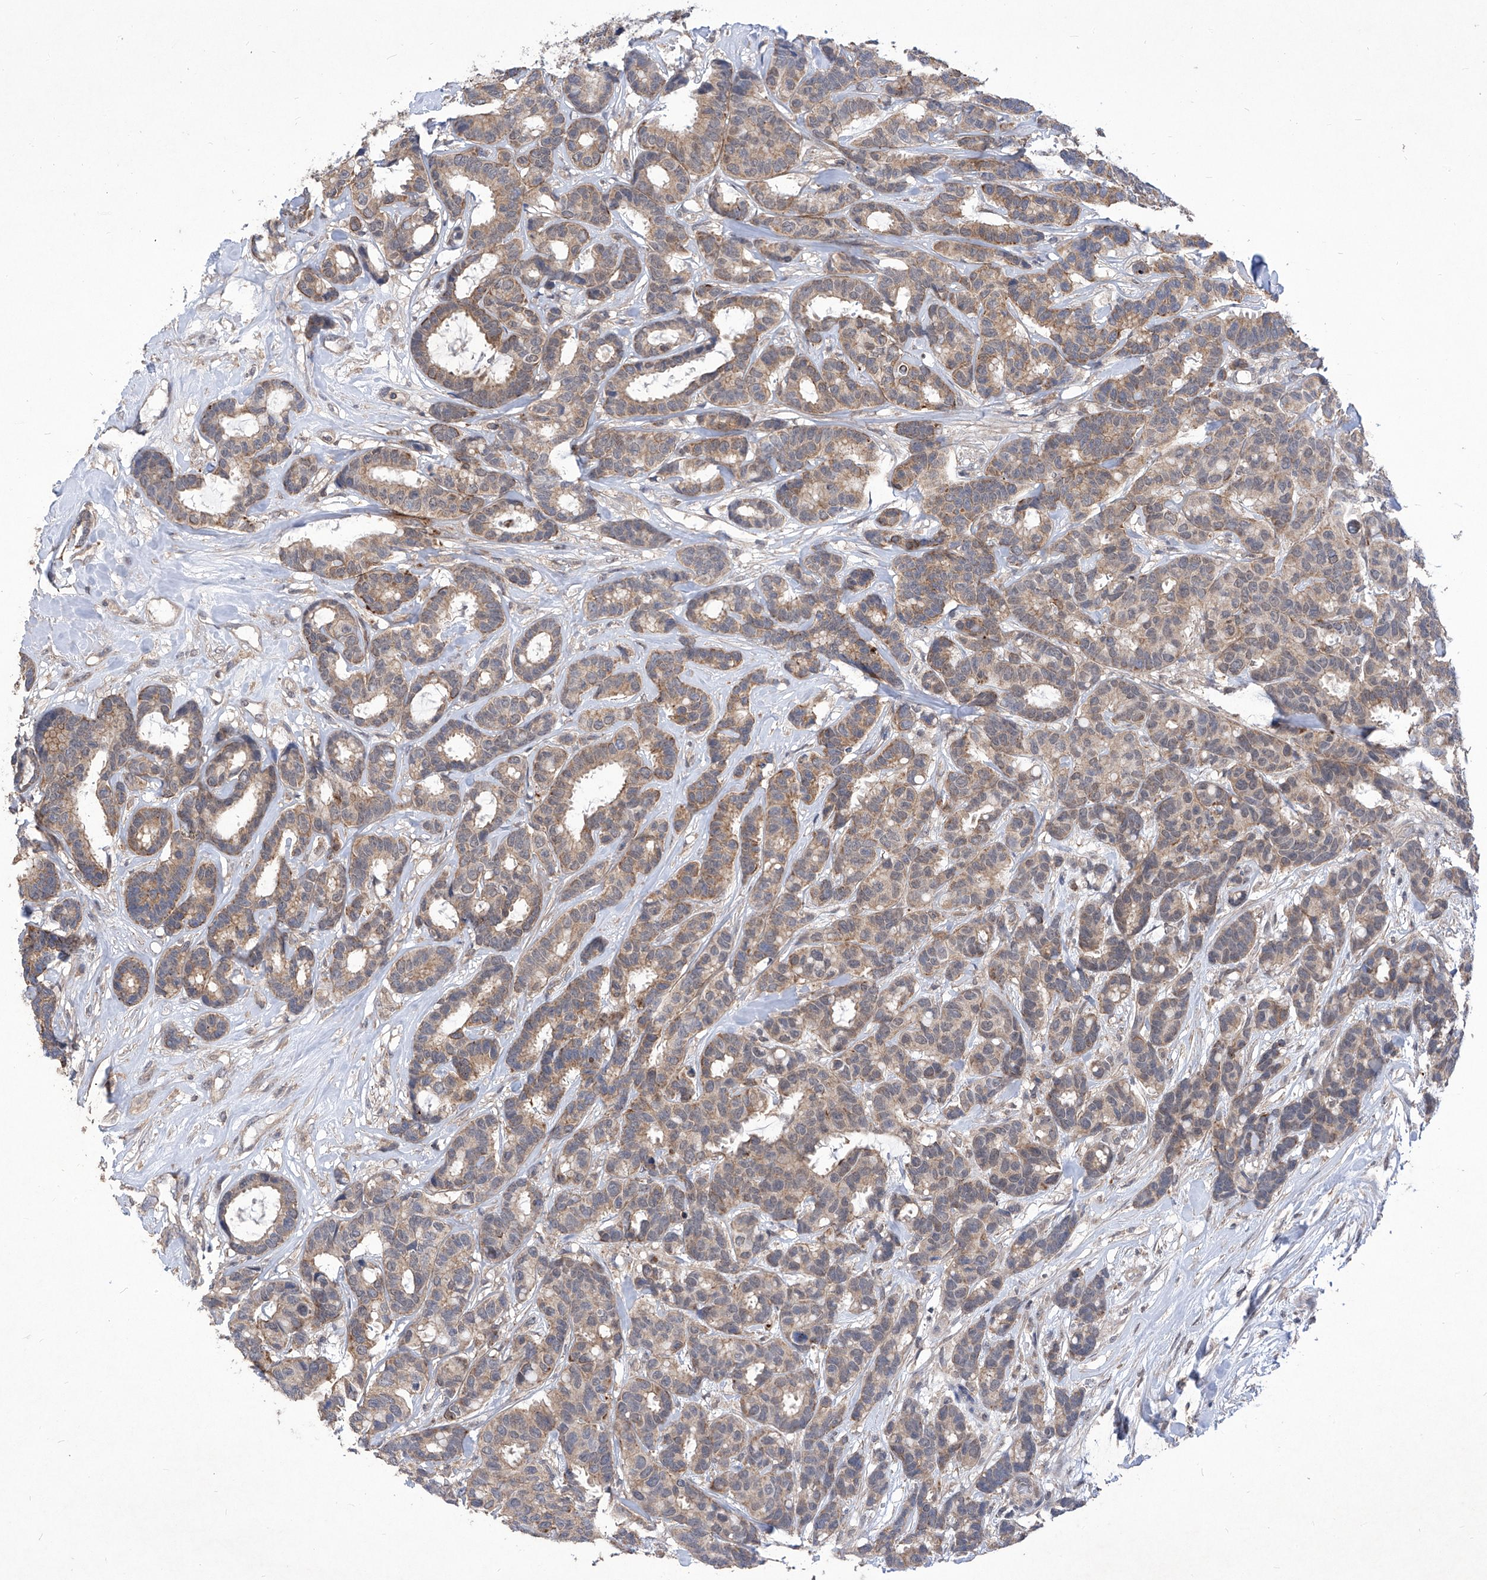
{"staining": {"intensity": "moderate", "quantity": ">75%", "location": "cytoplasmic/membranous"}, "tissue": "breast cancer", "cell_type": "Tumor cells", "image_type": "cancer", "snomed": [{"axis": "morphology", "description": "Duct carcinoma"}, {"axis": "topography", "description": "Breast"}], "caption": "The micrograph shows immunohistochemical staining of breast cancer. There is moderate cytoplasmic/membranous expression is appreciated in approximately >75% of tumor cells. The staining was performed using DAB (3,3'-diaminobenzidine) to visualize the protein expression in brown, while the nuclei were stained in blue with hematoxylin (Magnification: 20x).", "gene": "KIFC2", "patient": {"sex": "female", "age": 87}}